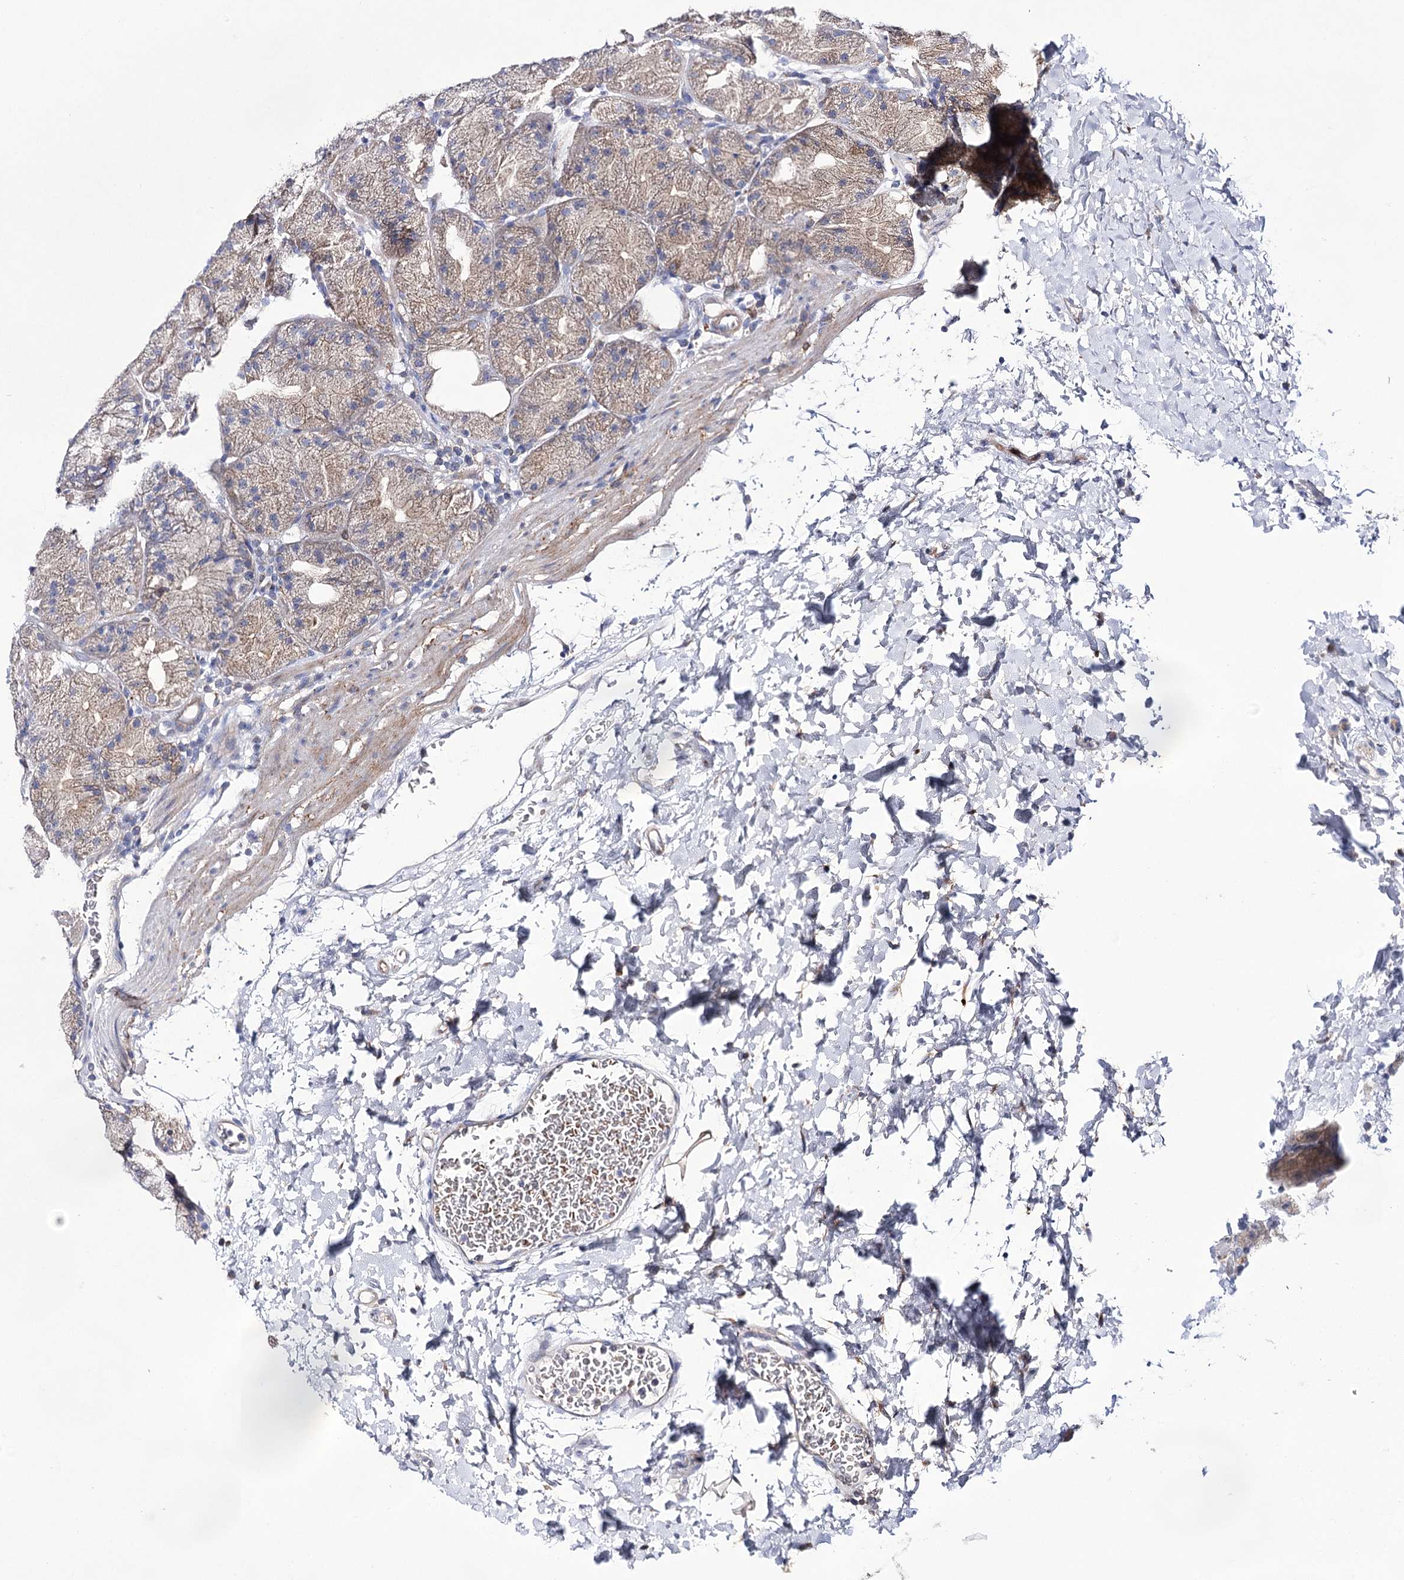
{"staining": {"intensity": "weak", "quantity": ">75%", "location": "cytoplasmic/membranous"}, "tissue": "stomach", "cell_type": "Glandular cells", "image_type": "normal", "snomed": [{"axis": "morphology", "description": "Normal tissue, NOS"}, {"axis": "topography", "description": "Stomach, upper"}, {"axis": "topography", "description": "Stomach"}], "caption": "Stomach stained with immunohistochemistry (IHC) displays weak cytoplasmic/membranous positivity in about >75% of glandular cells.", "gene": "COX15", "patient": {"sex": "male", "age": 48}}